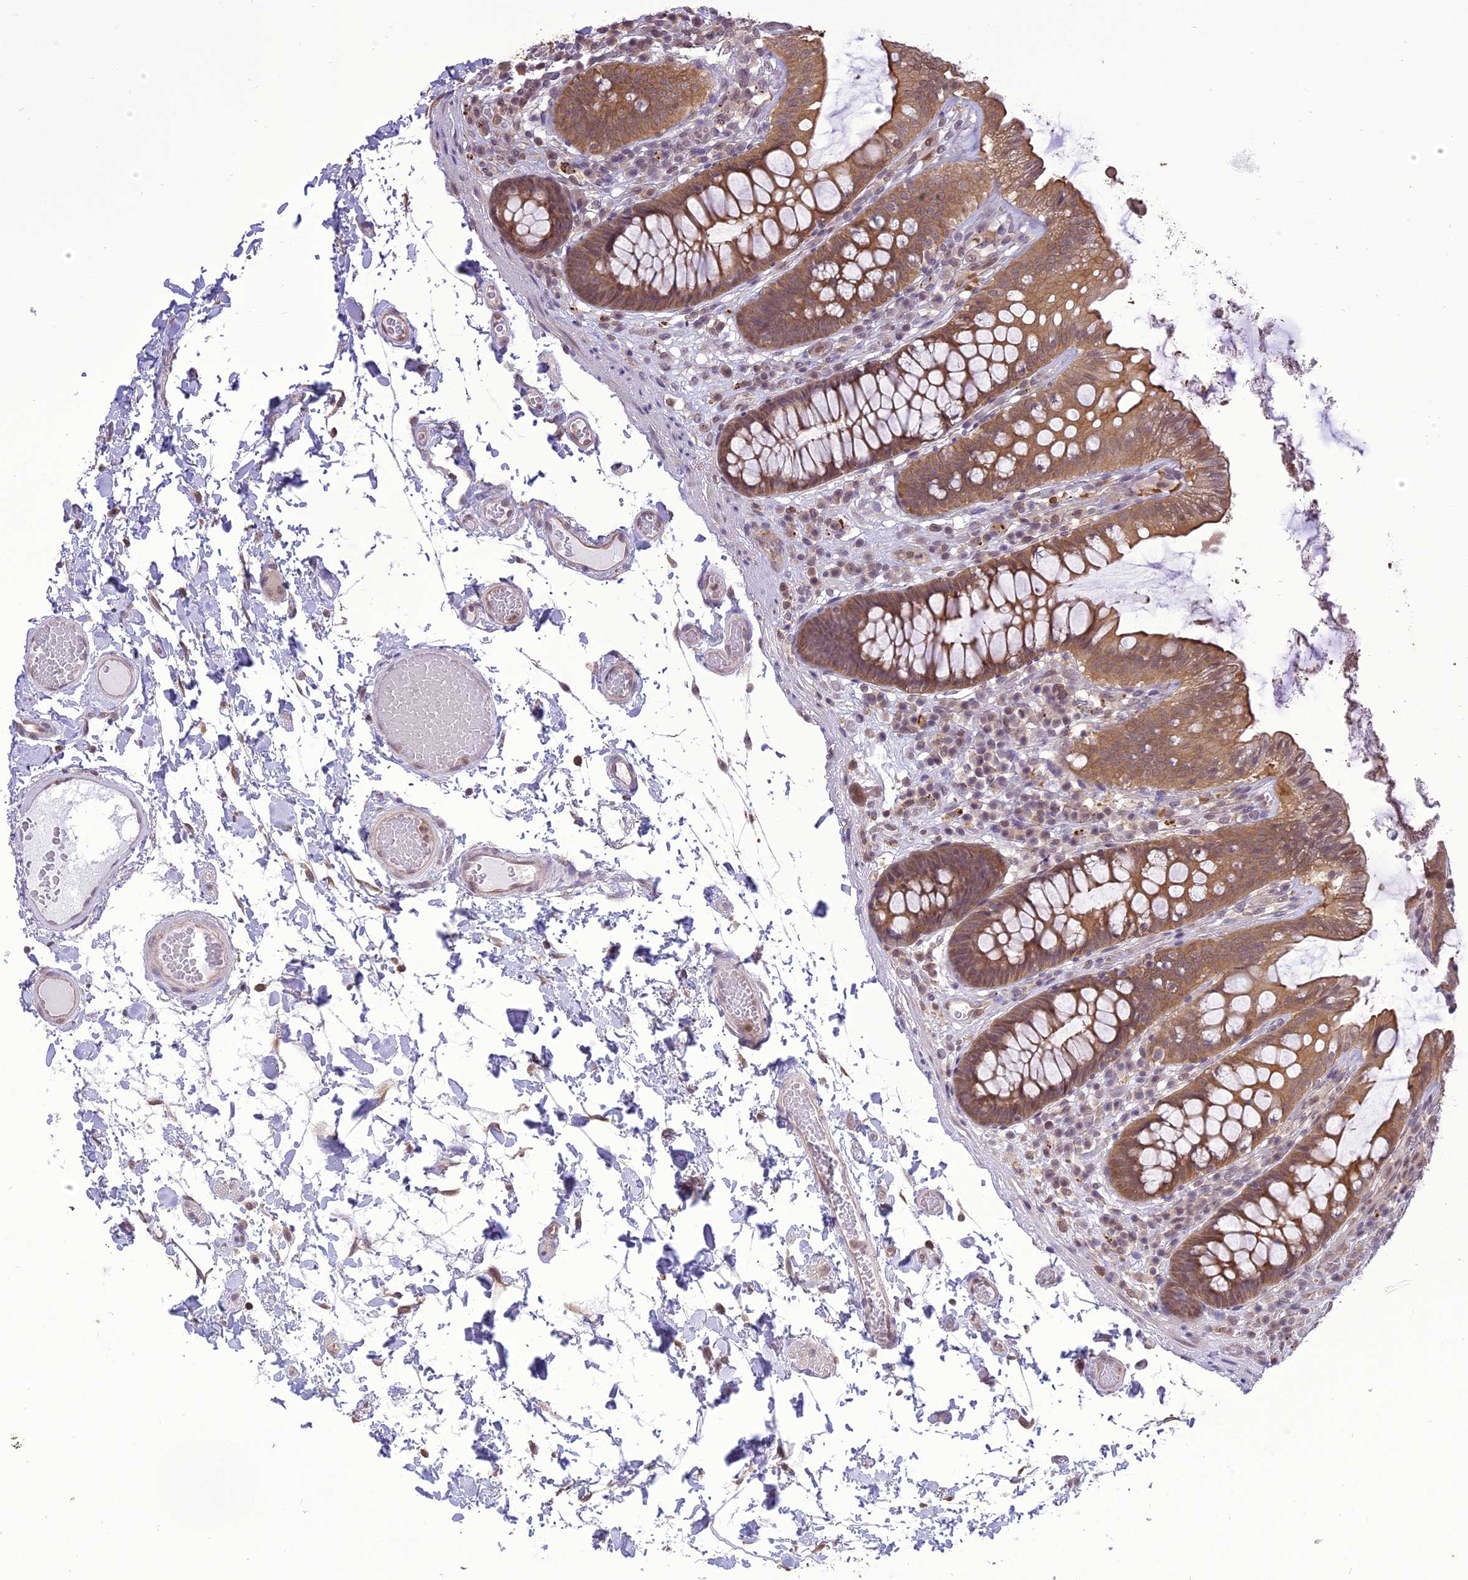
{"staining": {"intensity": "weak", "quantity": ">75%", "location": "cytoplasmic/membranous"}, "tissue": "colon", "cell_type": "Endothelial cells", "image_type": "normal", "snomed": [{"axis": "morphology", "description": "Normal tissue, NOS"}, {"axis": "topography", "description": "Colon"}], "caption": "This image shows immunohistochemistry staining of normal colon, with low weak cytoplasmic/membranous positivity in approximately >75% of endothelial cells.", "gene": "TIGD7", "patient": {"sex": "male", "age": 84}}